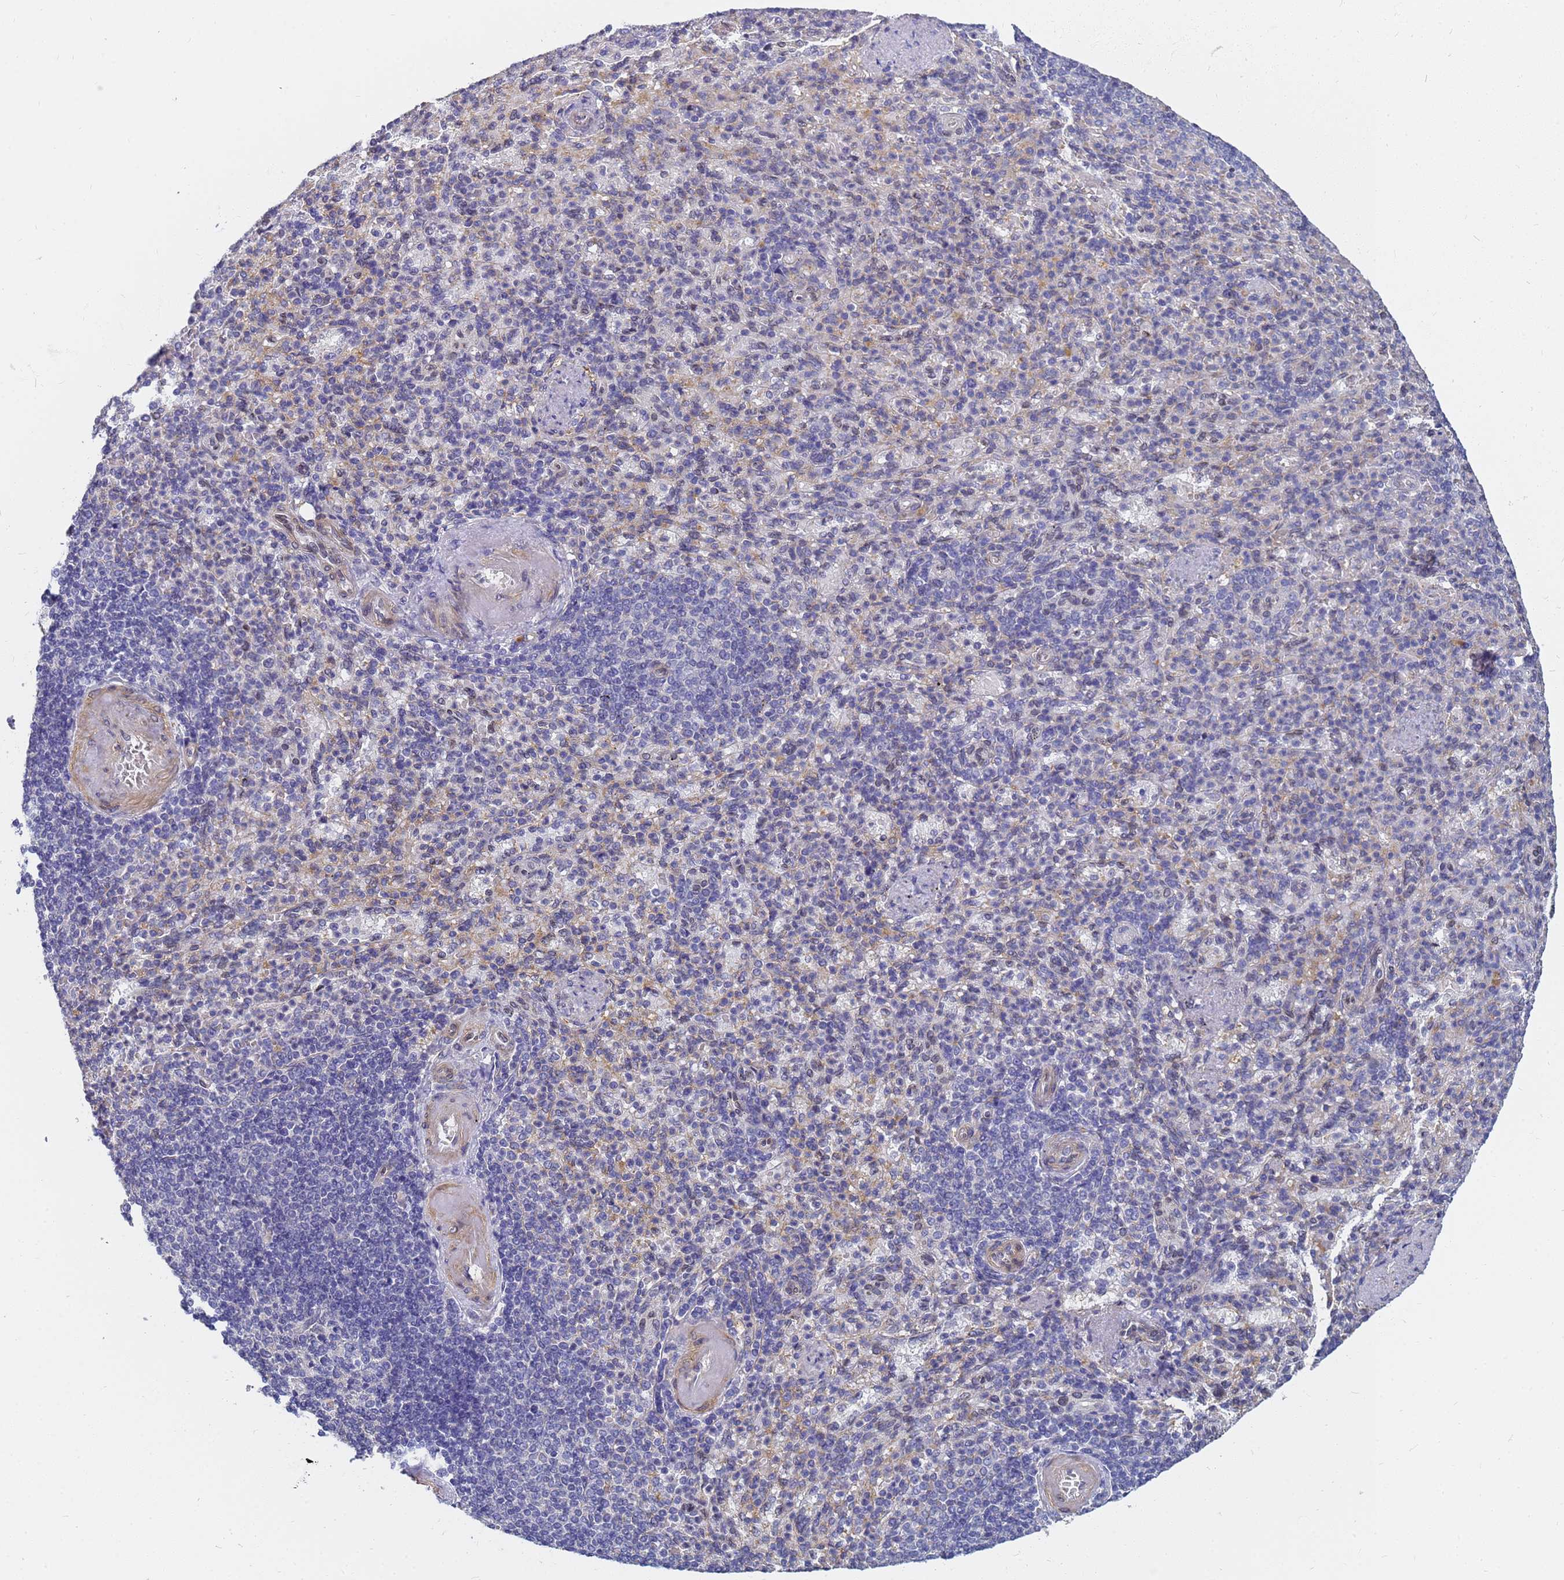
{"staining": {"intensity": "negative", "quantity": "none", "location": "none"}, "tissue": "spleen", "cell_type": "Cells in red pulp", "image_type": "normal", "snomed": [{"axis": "morphology", "description": "Normal tissue, NOS"}, {"axis": "topography", "description": "Spleen"}], "caption": "Spleen was stained to show a protein in brown. There is no significant positivity in cells in red pulp. The staining was performed using DAB (3,3'-diaminobenzidine) to visualize the protein expression in brown, while the nuclei were stained in blue with hematoxylin (Magnification: 20x).", "gene": "FAM166B", "patient": {"sex": "female", "age": 74}}